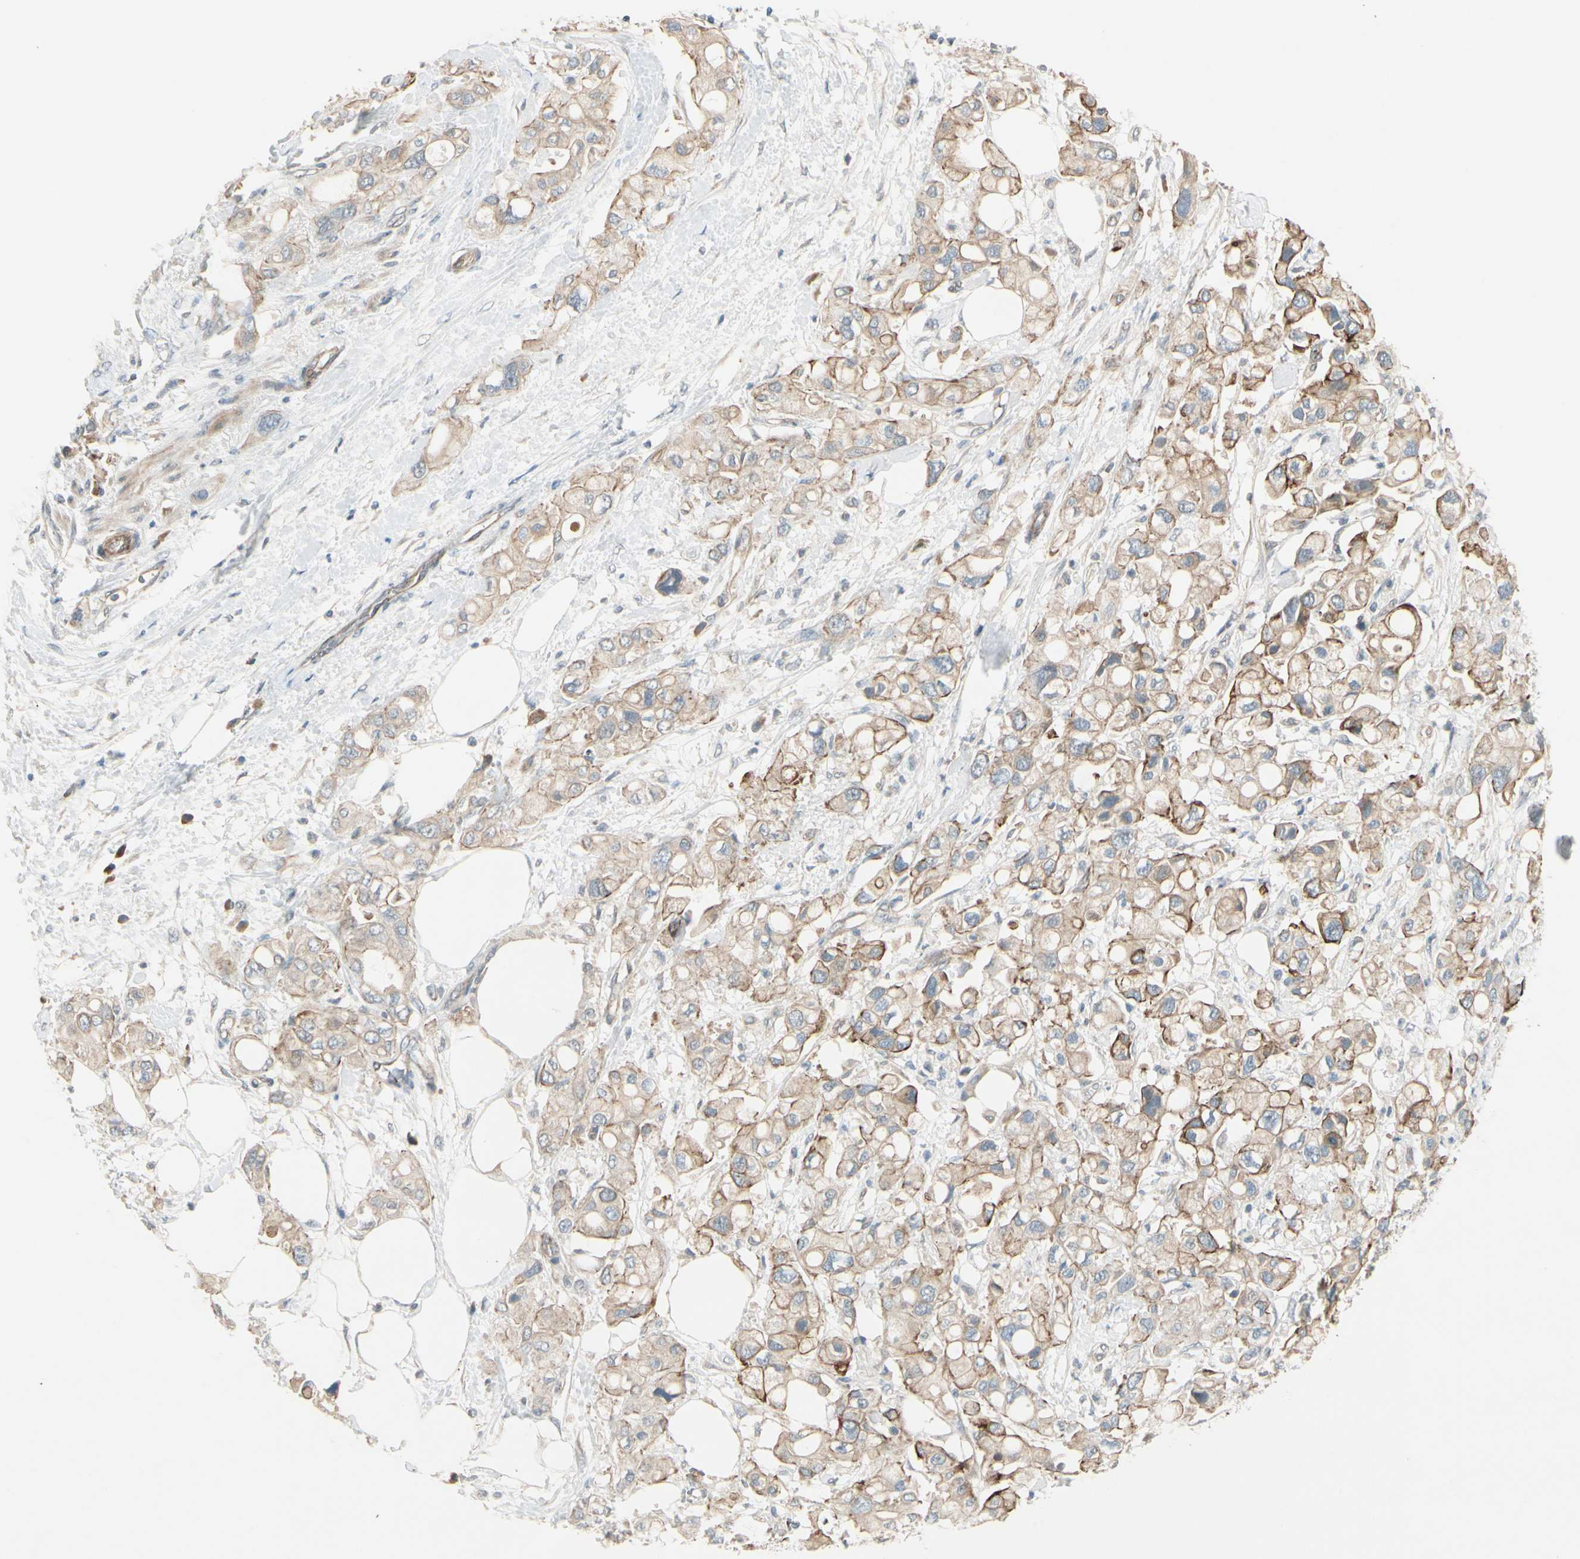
{"staining": {"intensity": "moderate", "quantity": ">75%", "location": "cytoplasmic/membranous"}, "tissue": "pancreatic cancer", "cell_type": "Tumor cells", "image_type": "cancer", "snomed": [{"axis": "morphology", "description": "Adenocarcinoma, NOS"}, {"axis": "topography", "description": "Pancreas"}], "caption": "Pancreatic adenocarcinoma tissue demonstrates moderate cytoplasmic/membranous positivity in approximately >75% of tumor cells, visualized by immunohistochemistry.", "gene": "PPP3CB", "patient": {"sex": "female", "age": 56}}